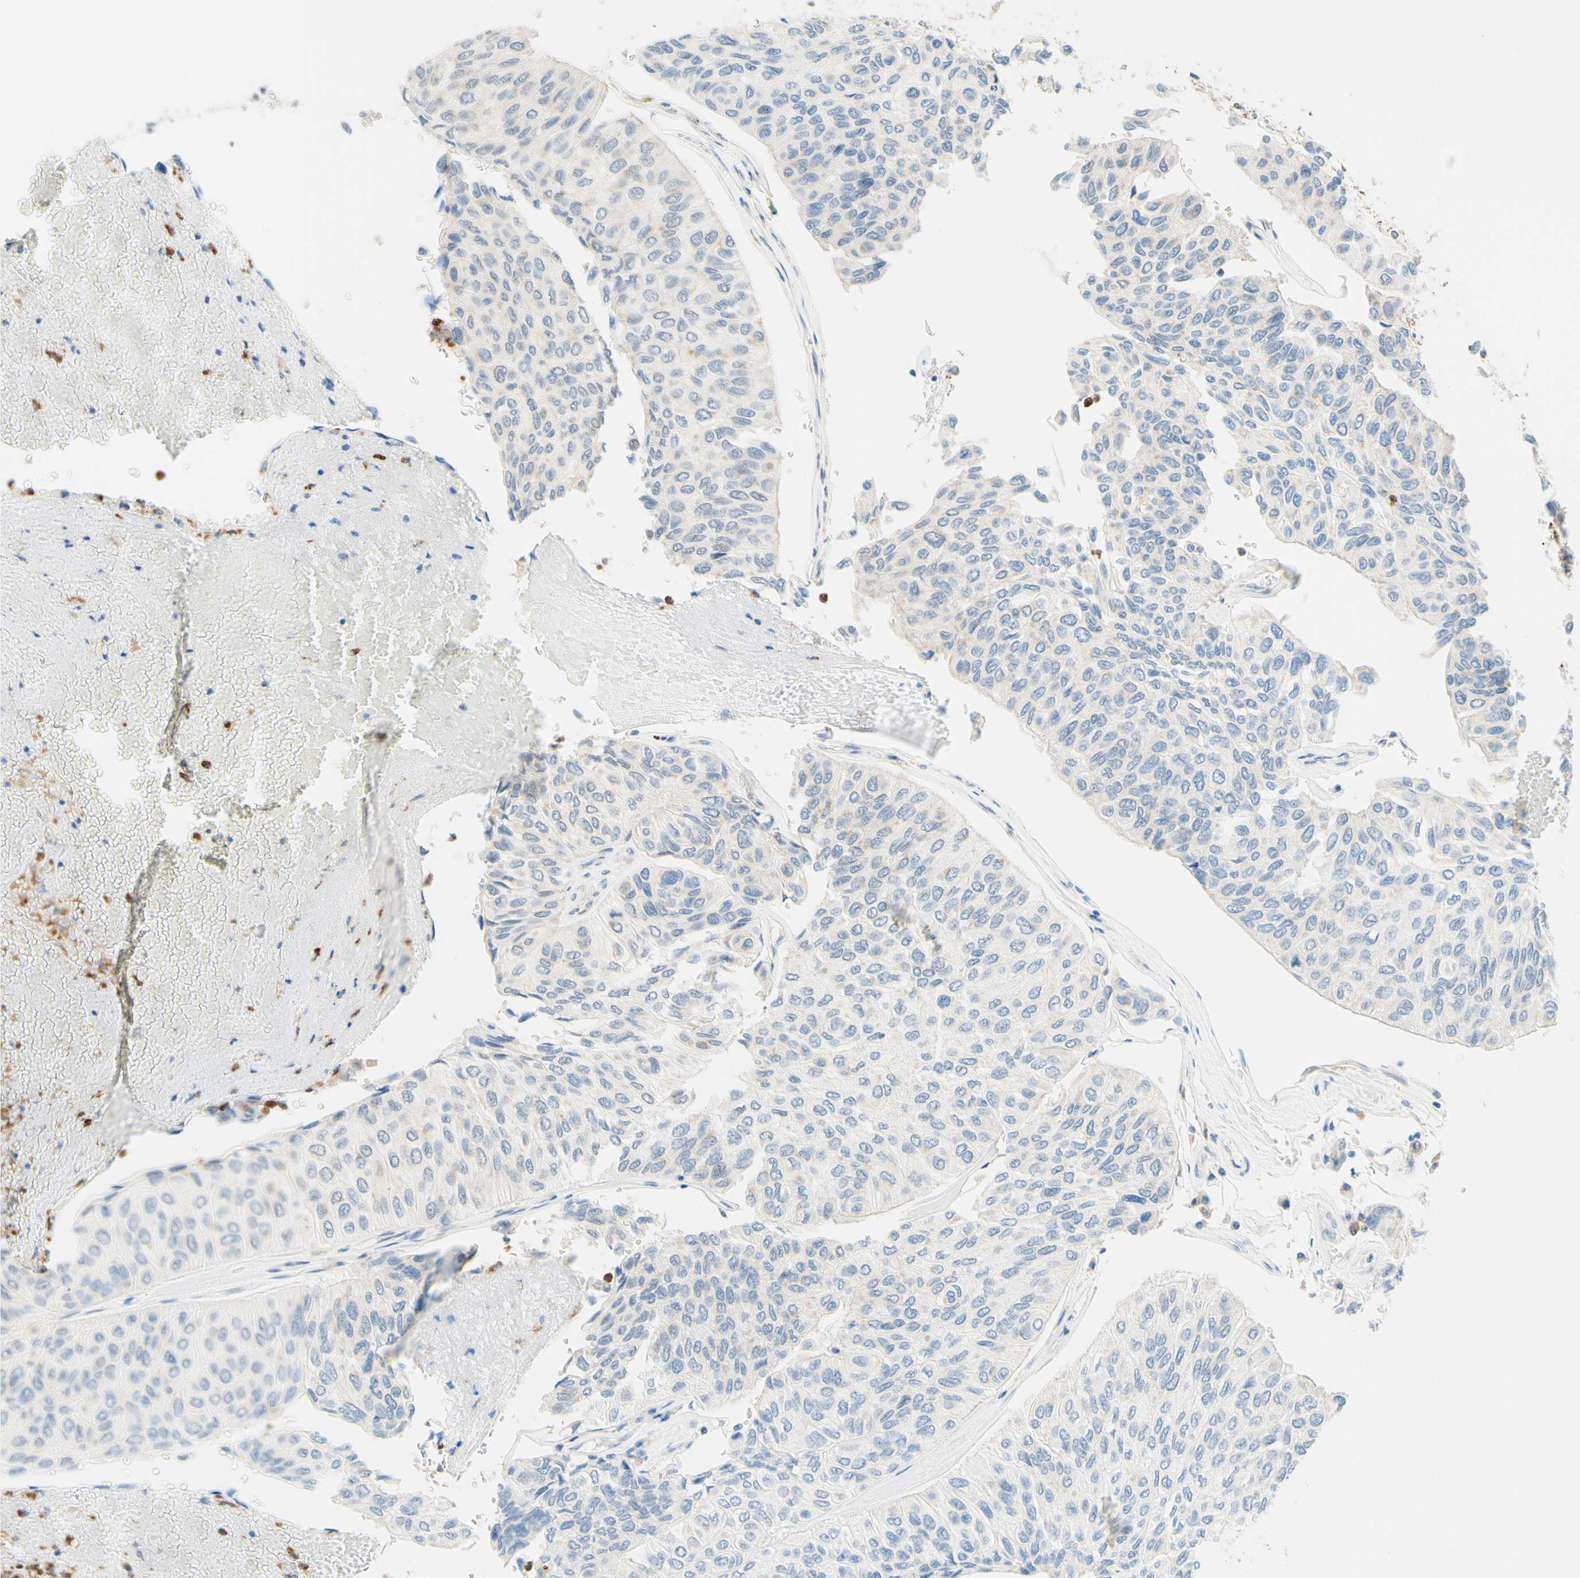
{"staining": {"intensity": "negative", "quantity": "none", "location": "none"}, "tissue": "urothelial cancer", "cell_type": "Tumor cells", "image_type": "cancer", "snomed": [{"axis": "morphology", "description": "Urothelial carcinoma, High grade"}, {"axis": "topography", "description": "Urinary bladder"}], "caption": "The photomicrograph displays no significant positivity in tumor cells of urothelial cancer. (Brightfield microscopy of DAB (3,3'-diaminobenzidine) IHC at high magnification).", "gene": "TREM2", "patient": {"sex": "male", "age": 66}}